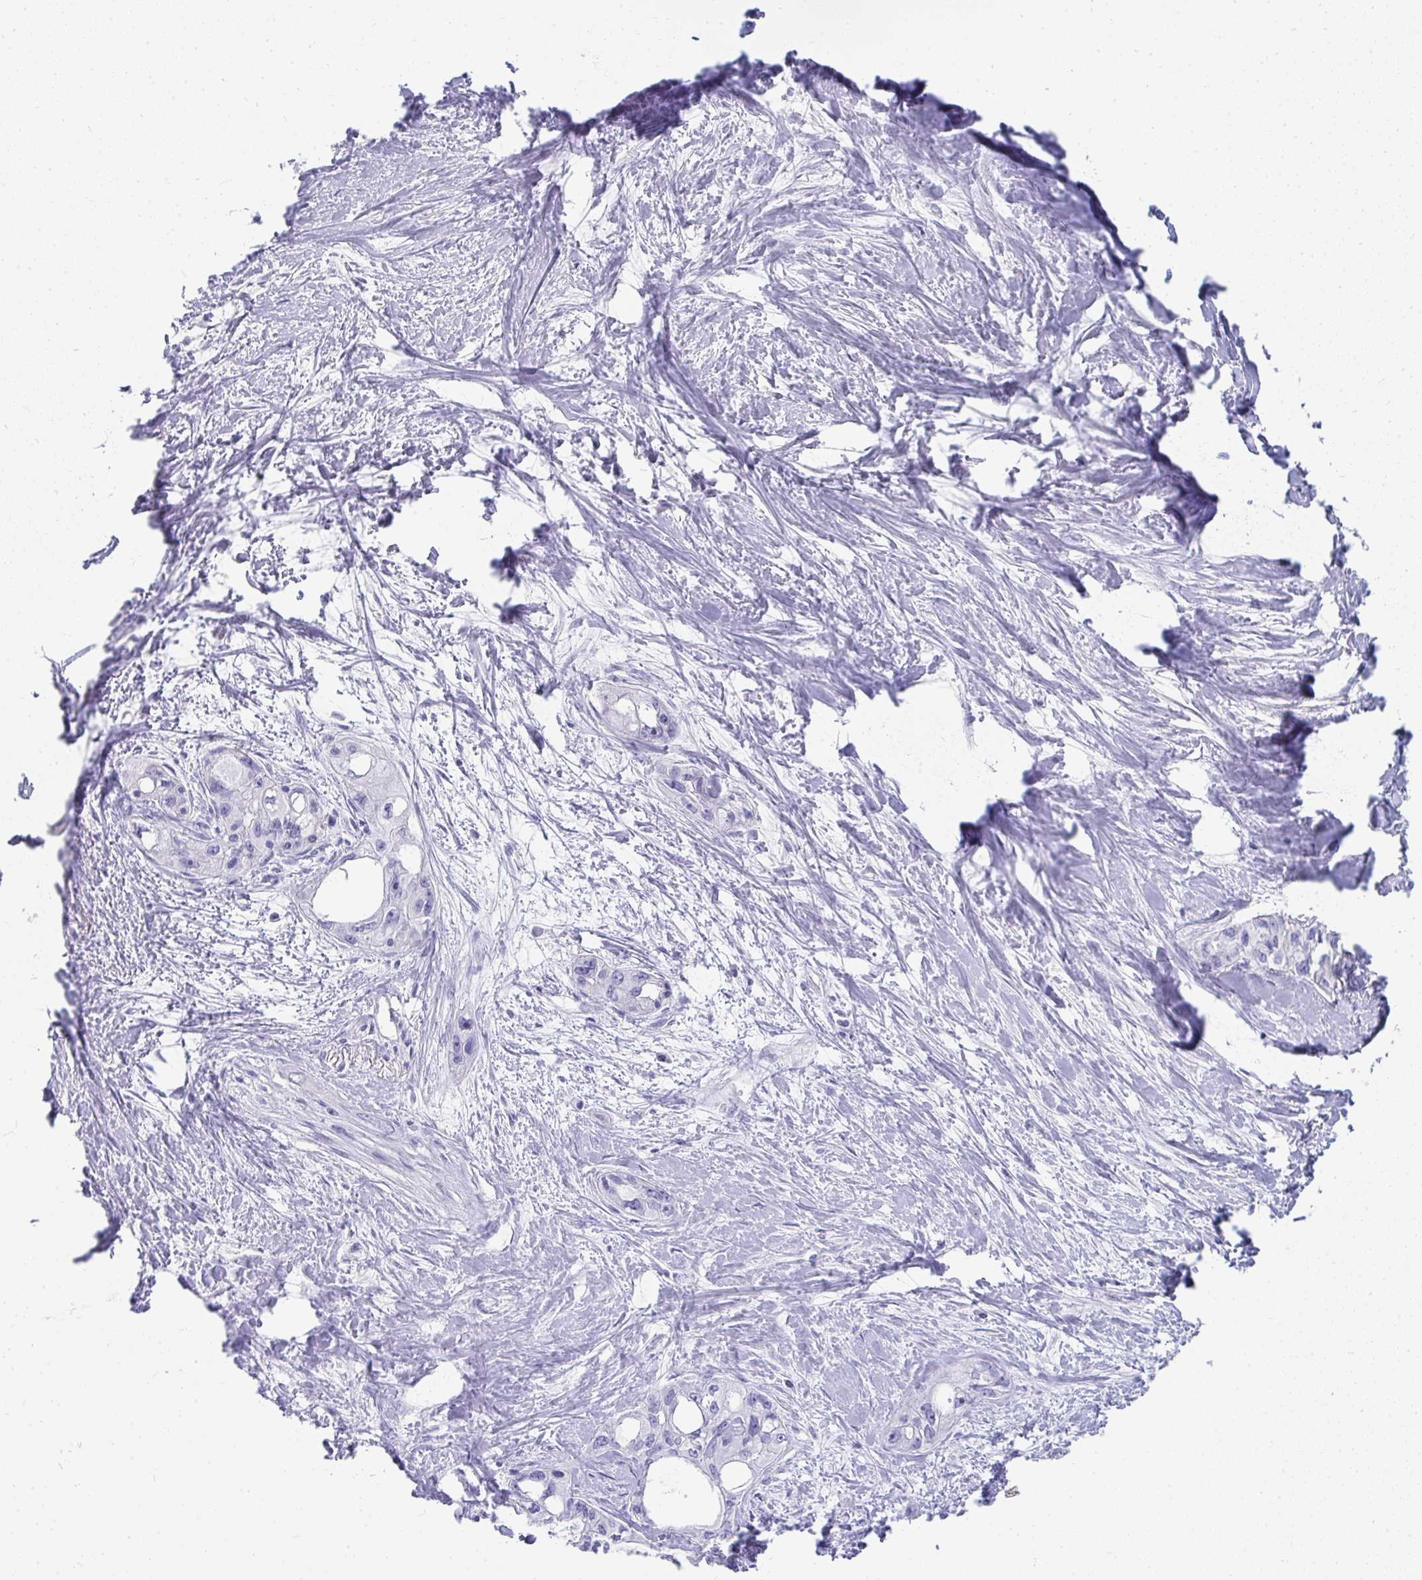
{"staining": {"intensity": "negative", "quantity": "none", "location": "none"}, "tissue": "pancreatic cancer", "cell_type": "Tumor cells", "image_type": "cancer", "snomed": [{"axis": "morphology", "description": "Adenocarcinoma, NOS"}, {"axis": "topography", "description": "Pancreas"}], "caption": "Pancreatic cancer was stained to show a protein in brown. There is no significant expression in tumor cells. The staining is performed using DAB (3,3'-diaminobenzidine) brown chromogen with nuclei counter-stained in using hematoxylin.", "gene": "TNNT1", "patient": {"sex": "female", "age": 50}}